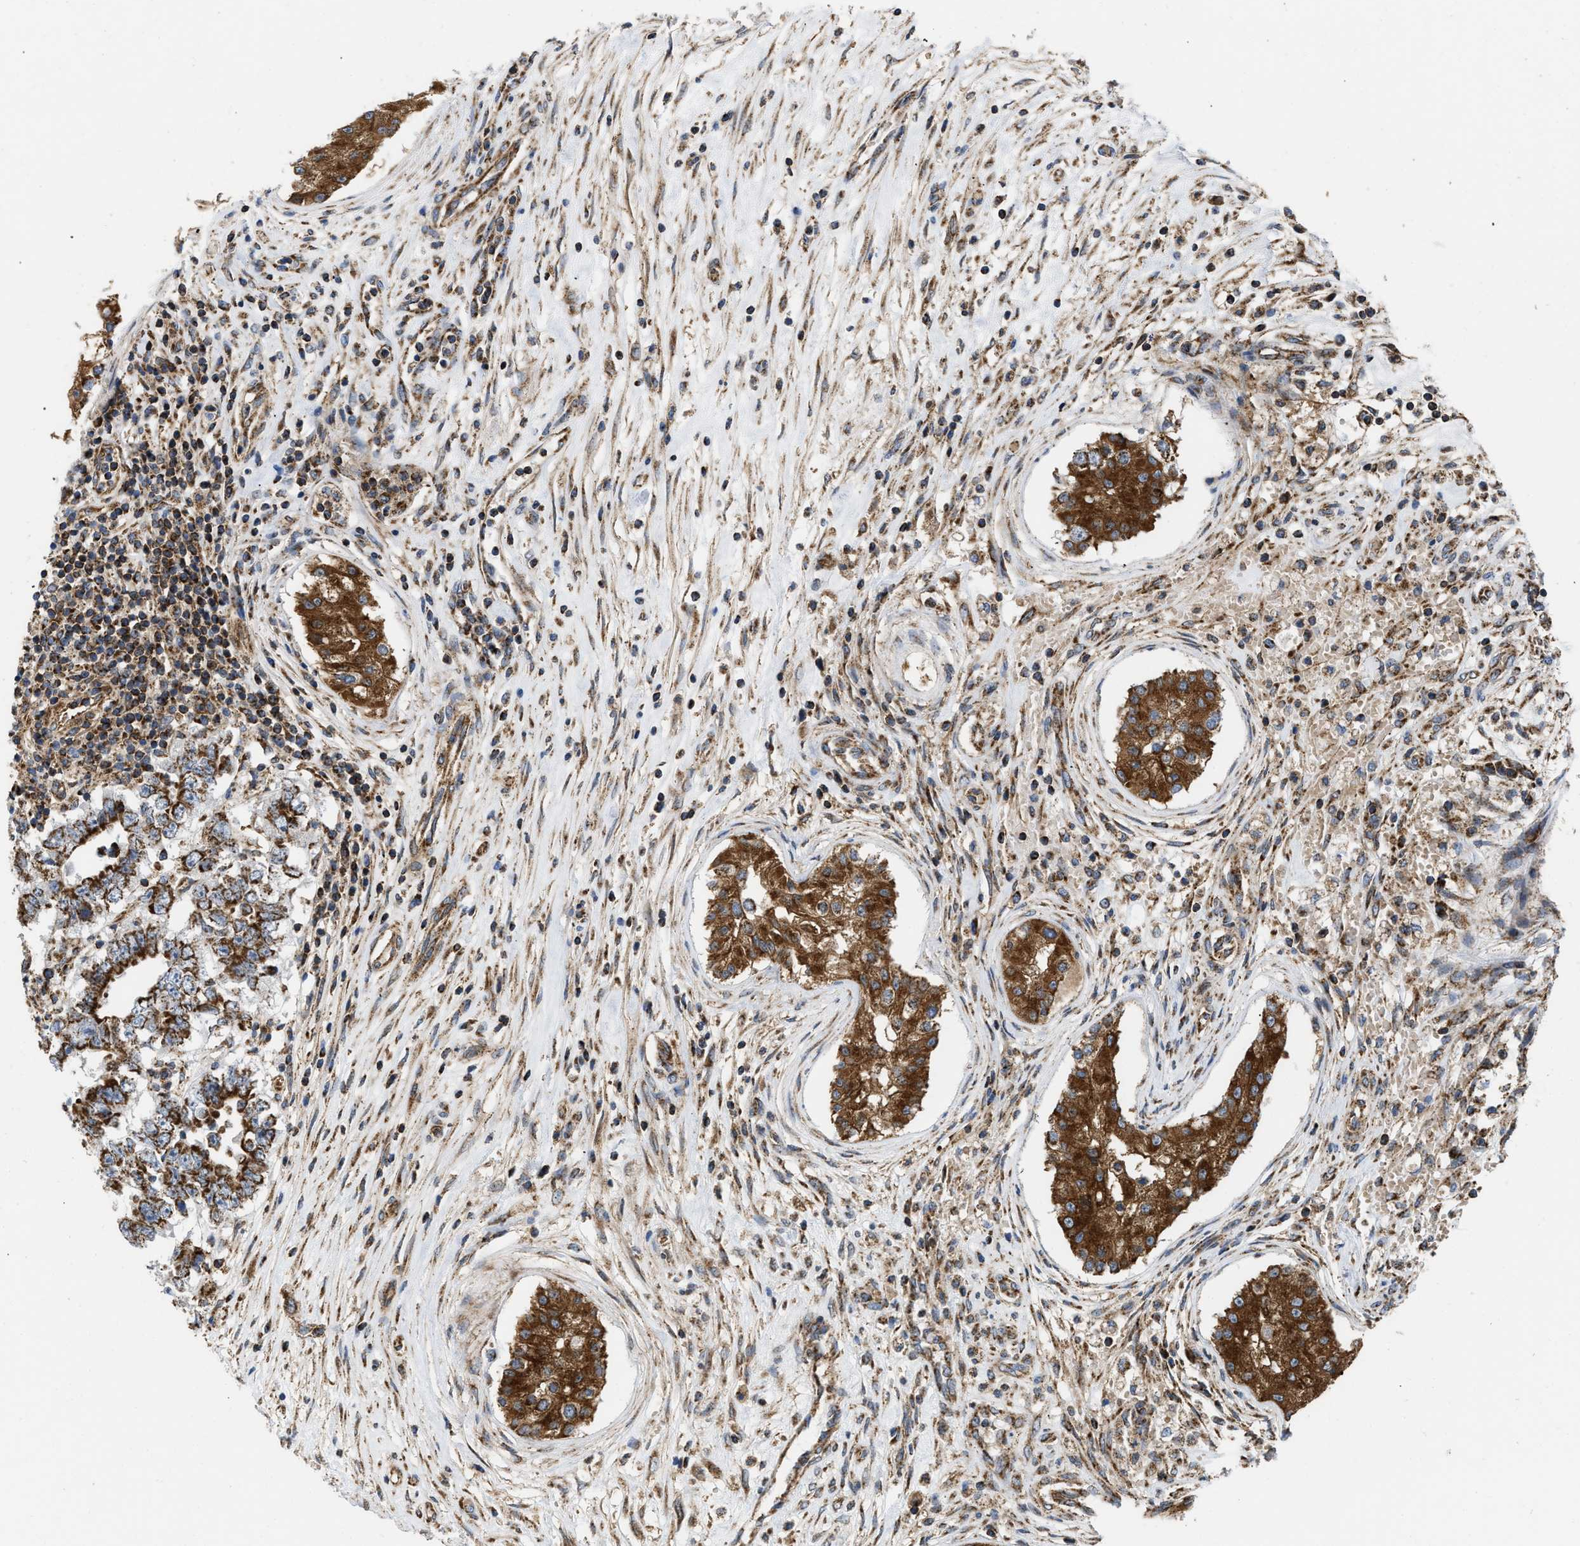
{"staining": {"intensity": "strong", "quantity": ">75%", "location": "cytoplasmic/membranous"}, "tissue": "testis cancer", "cell_type": "Tumor cells", "image_type": "cancer", "snomed": [{"axis": "morphology", "description": "Carcinoma, Embryonal, NOS"}, {"axis": "topography", "description": "Testis"}], "caption": "Tumor cells reveal high levels of strong cytoplasmic/membranous staining in about >75% of cells in human testis cancer (embryonal carcinoma). The staining was performed using DAB (3,3'-diaminobenzidine), with brown indicating positive protein expression. Nuclei are stained blue with hematoxylin.", "gene": "OPTN", "patient": {"sex": "male", "age": 25}}